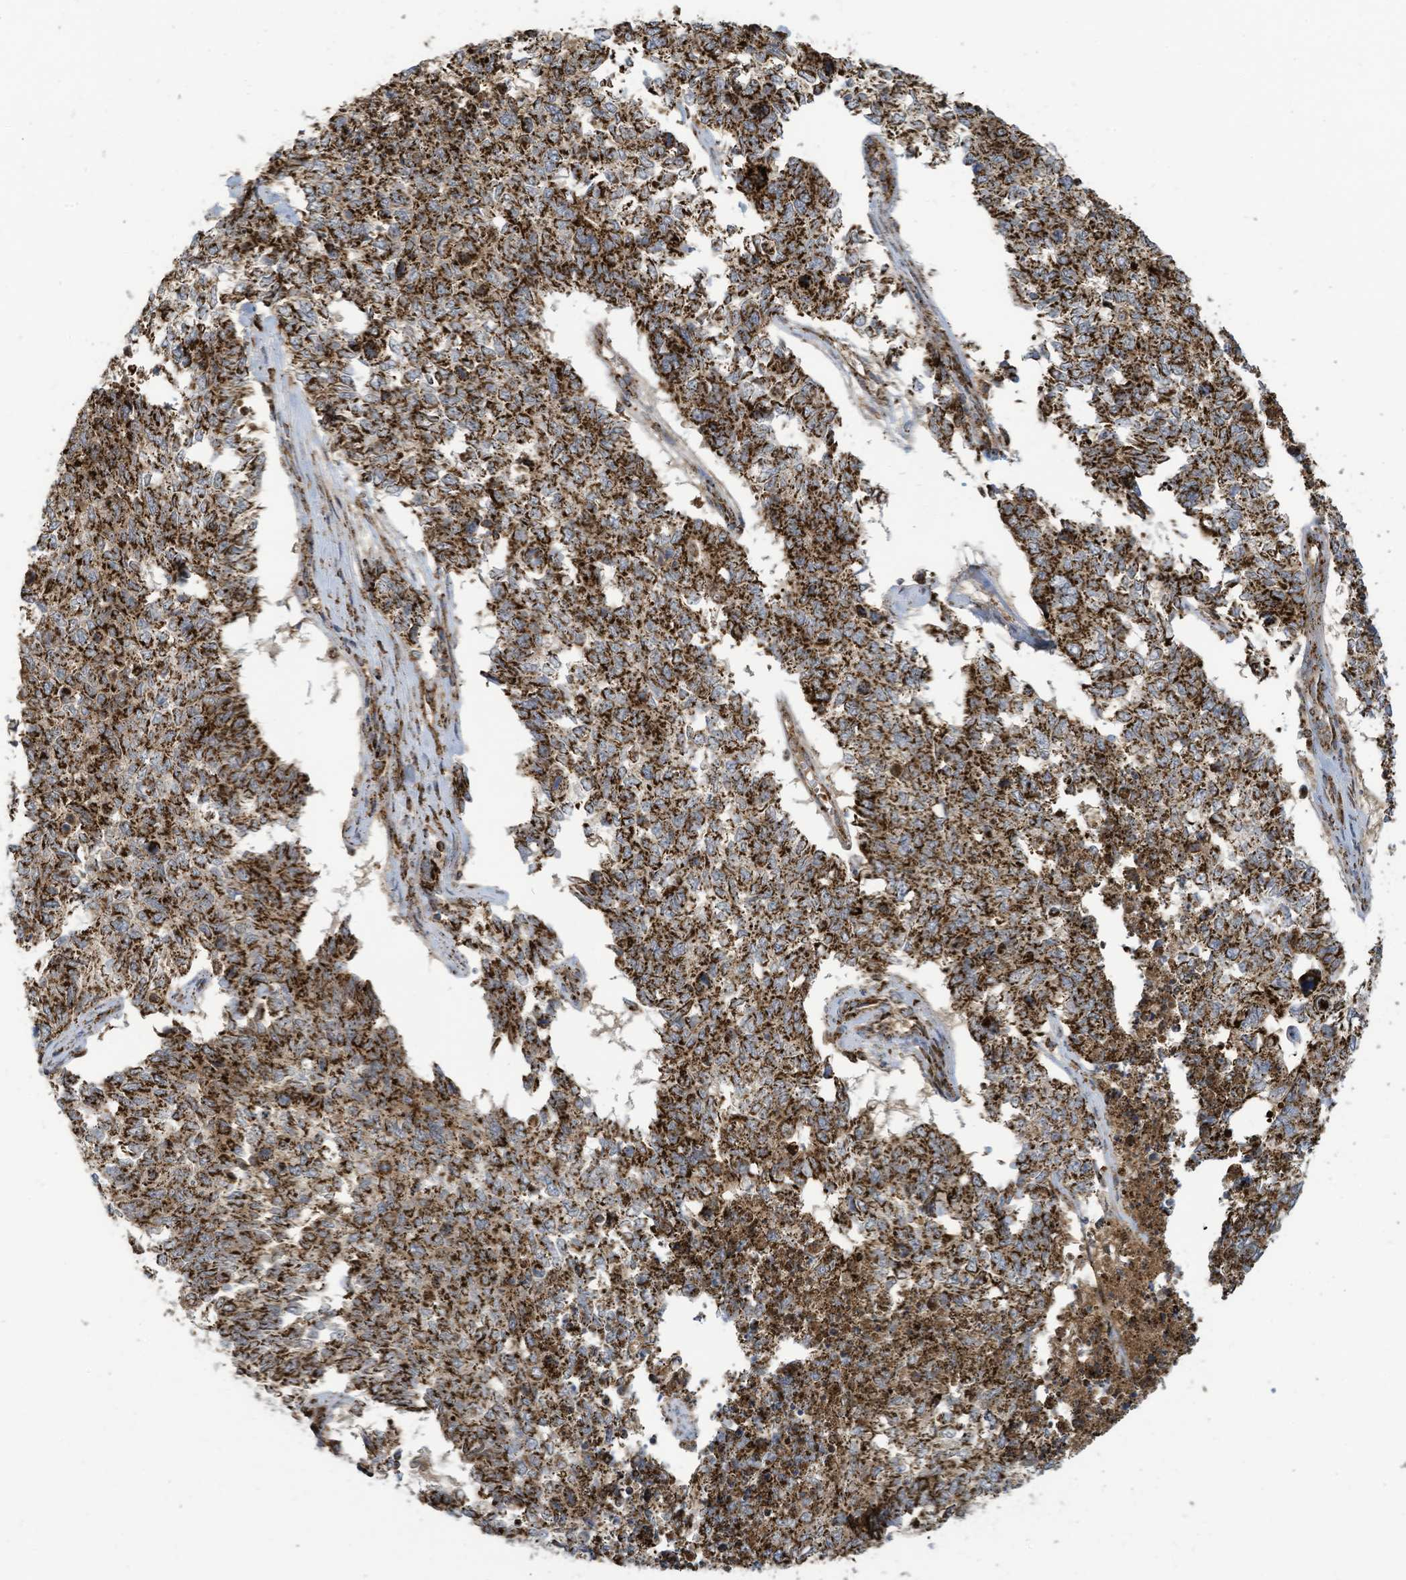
{"staining": {"intensity": "strong", "quantity": ">75%", "location": "cytoplasmic/membranous"}, "tissue": "cervical cancer", "cell_type": "Tumor cells", "image_type": "cancer", "snomed": [{"axis": "morphology", "description": "Squamous cell carcinoma, NOS"}, {"axis": "topography", "description": "Cervix"}], "caption": "Immunohistochemistry (IHC) histopathology image of cervical cancer stained for a protein (brown), which reveals high levels of strong cytoplasmic/membranous staining in approximately >75% of tumor cells.", "gene": "COX10", "patient": {"sex": "female", "age": 63}}